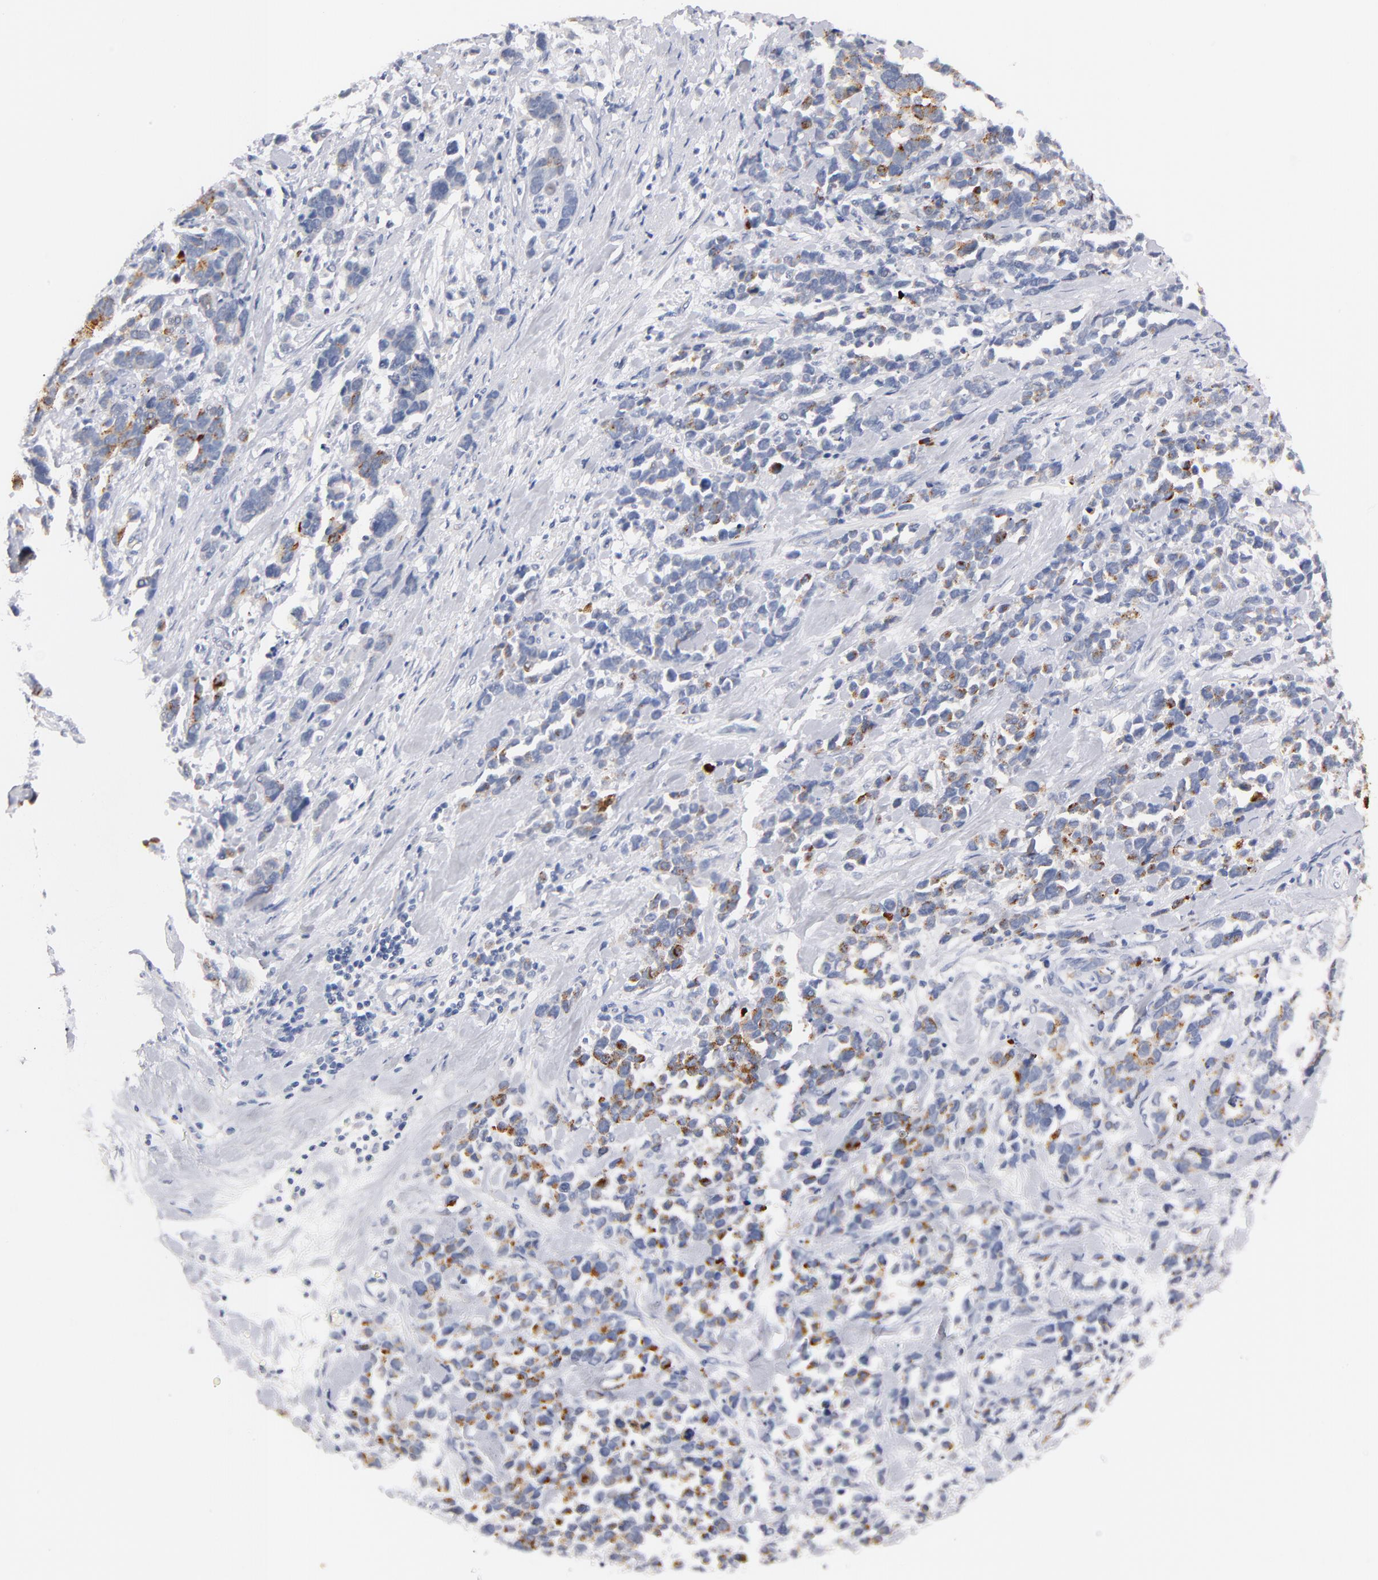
{"staining": {"intensity": "moderate", "quantity": "25%-75%", "location": "cytoplasmic/membranous"}, "tissue": "stomach cancer", "cell_type": "Tumor cells", "image_type": "cancer", "snomed": [{"axis": "morphology", "description": "Adenocarcinoma, NOS"}, {"axis": "topography", "description": "Stomach, upper"}], "caption": "Human adenocarcinoma (stomach) stained with a brown dye reveals moderate cytoplasmic/membranous positive positivity in about 25%-75% of tumor cells.", "gene": "KHNYN", "patient": {"sex": "male", "age": 71}}